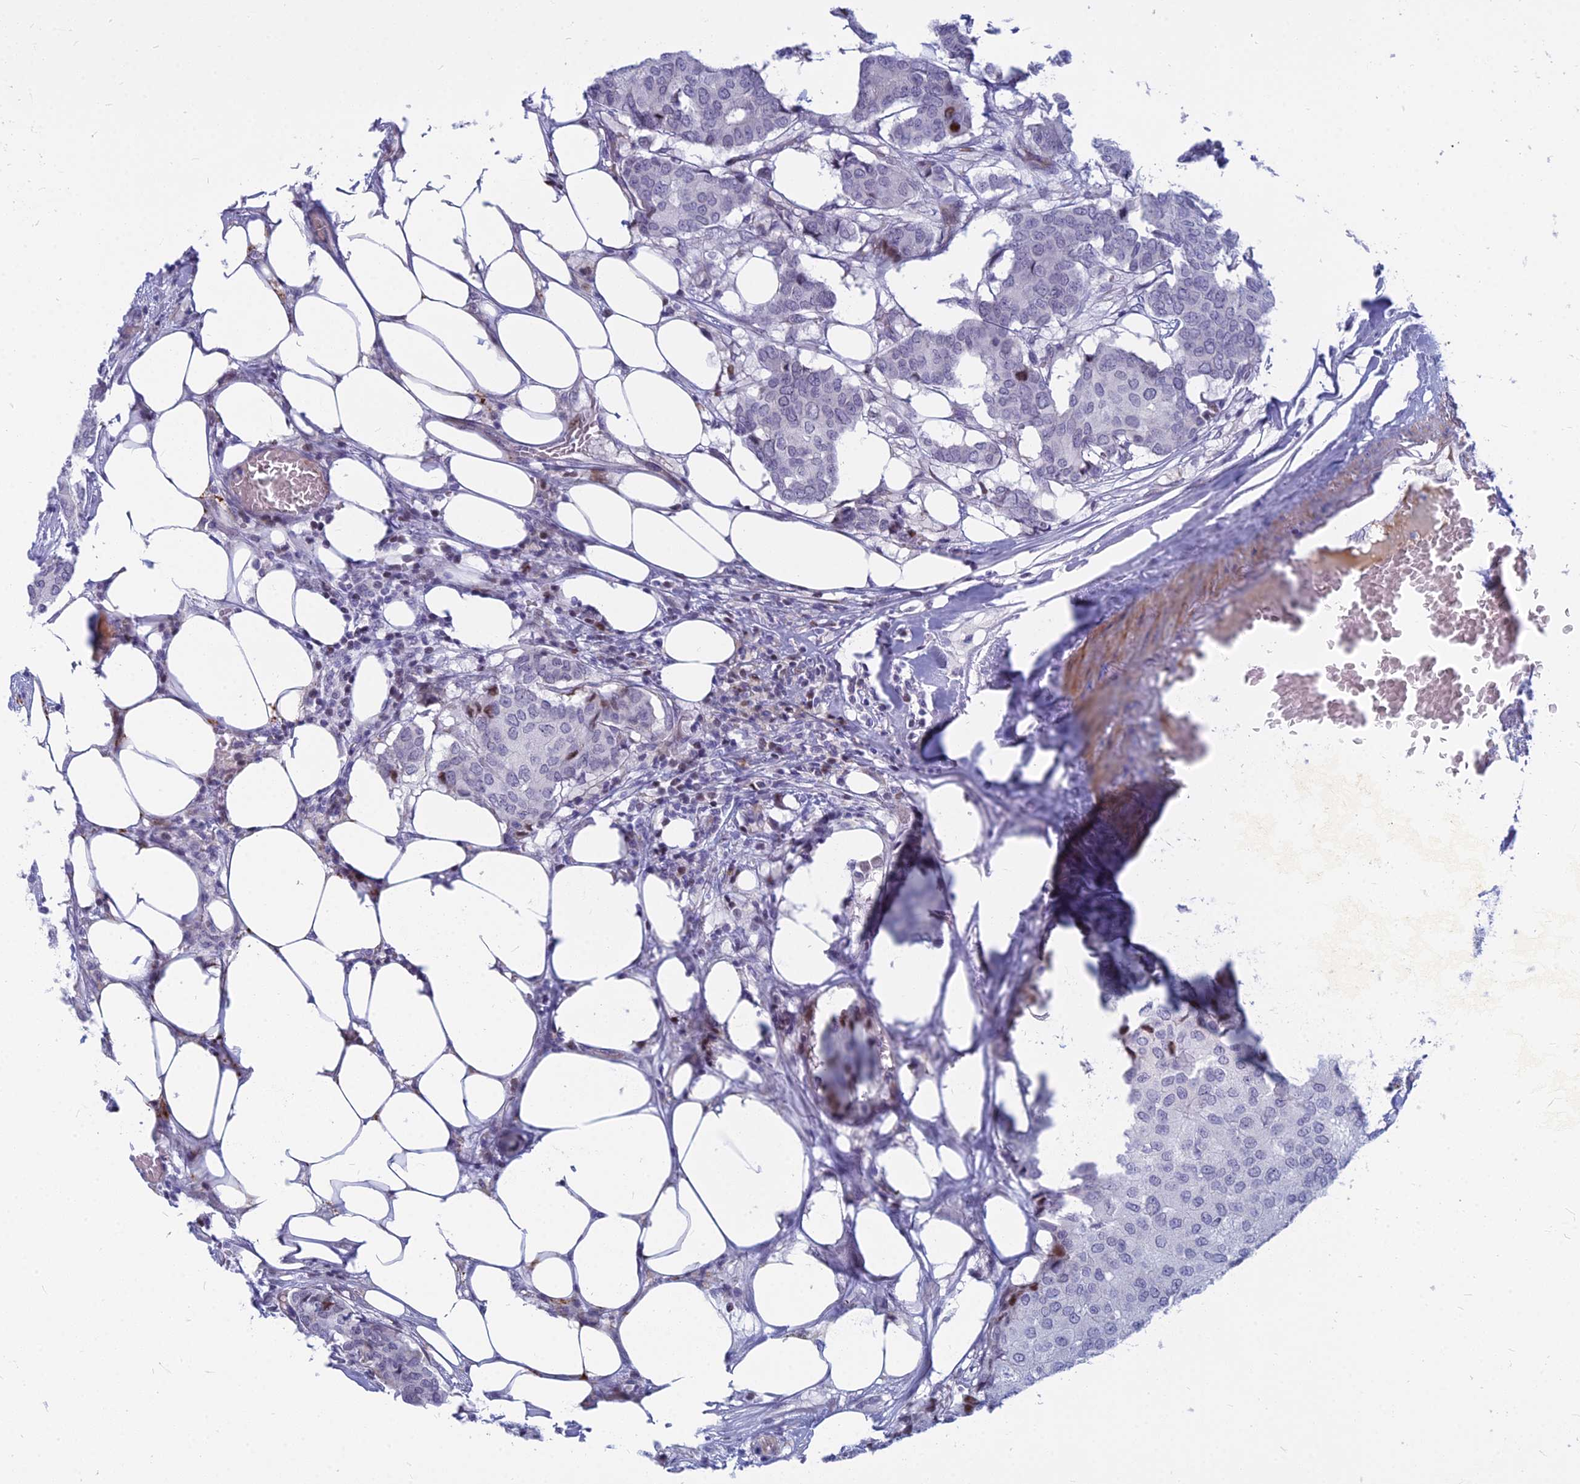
{"staining": {"intensity": "moderate", "quantity": "<25%", "location": "nuclear"}, "tissue": "breast cancer", "cell_type": "Tumor cells", "image_type": "cancer", "snomed": [{"axis": "morphology", "description": "Duct carcinoma"}, {"axis": "topography", "description": "Breast"}], "caption": "Moderate nuclear staining is present in about <25% of tumor cells in invasive ductal carcinoma (breast). Ihc stains the protein of interest in brown and the nuclei are stained blue.", "gene": "MYBPC2", "patient": {"sex": "female", "age": 75}}